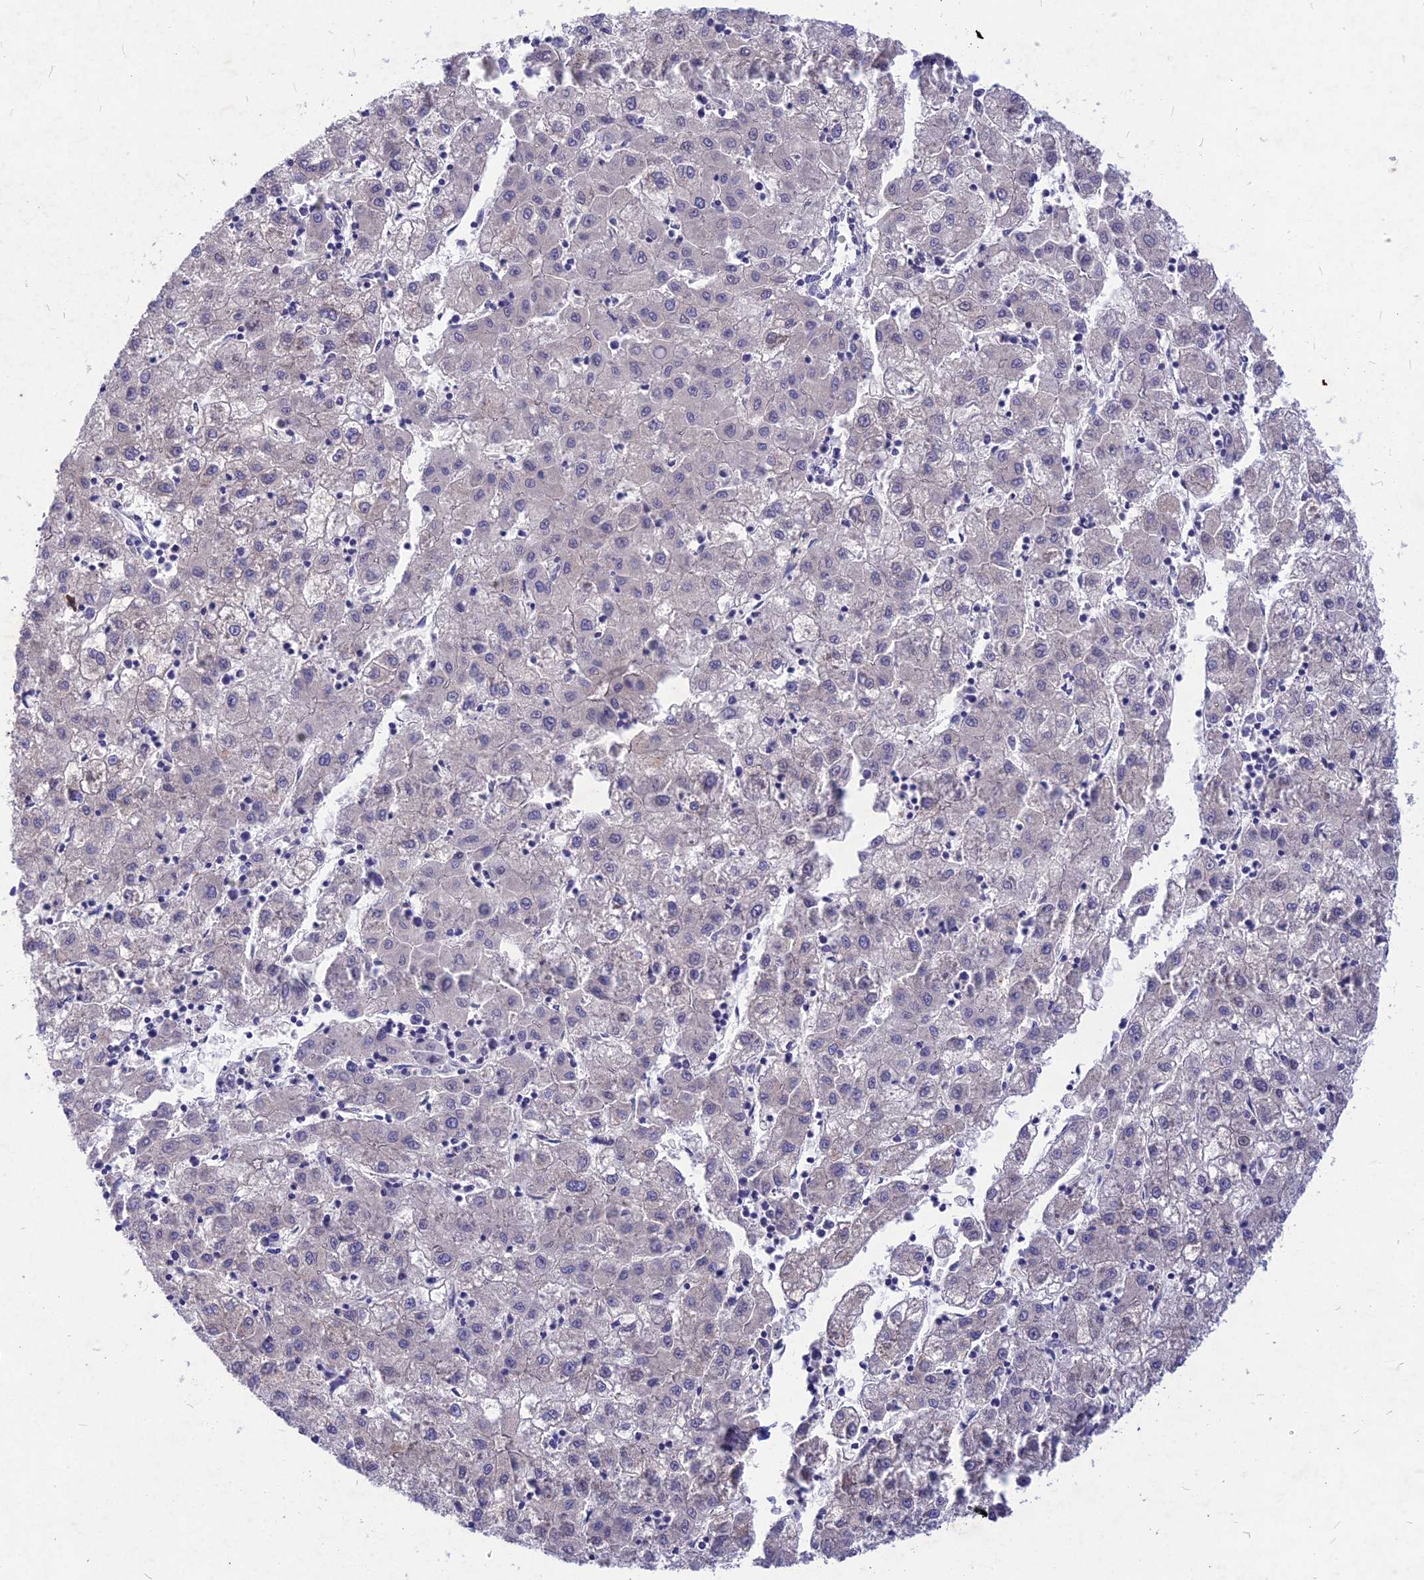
{"staining": {"intensity": "negative", "quantity": "none", "location": "none"}, "tissue": "liver cancer", "cell_type": "Tumor cells", "image_type": "cancer", "snomed": [{"axis": "morphology", "description": "Carcinoma, Hepatocellular, NOS"}, {"axis": "topography", "description": "Liver"}], "caption": "There is no significant staining in tumor cells of hepatocellular carcinoma (liver).", "gene": "DEFB119", "patient": {"sex": "male", "age": 72}}